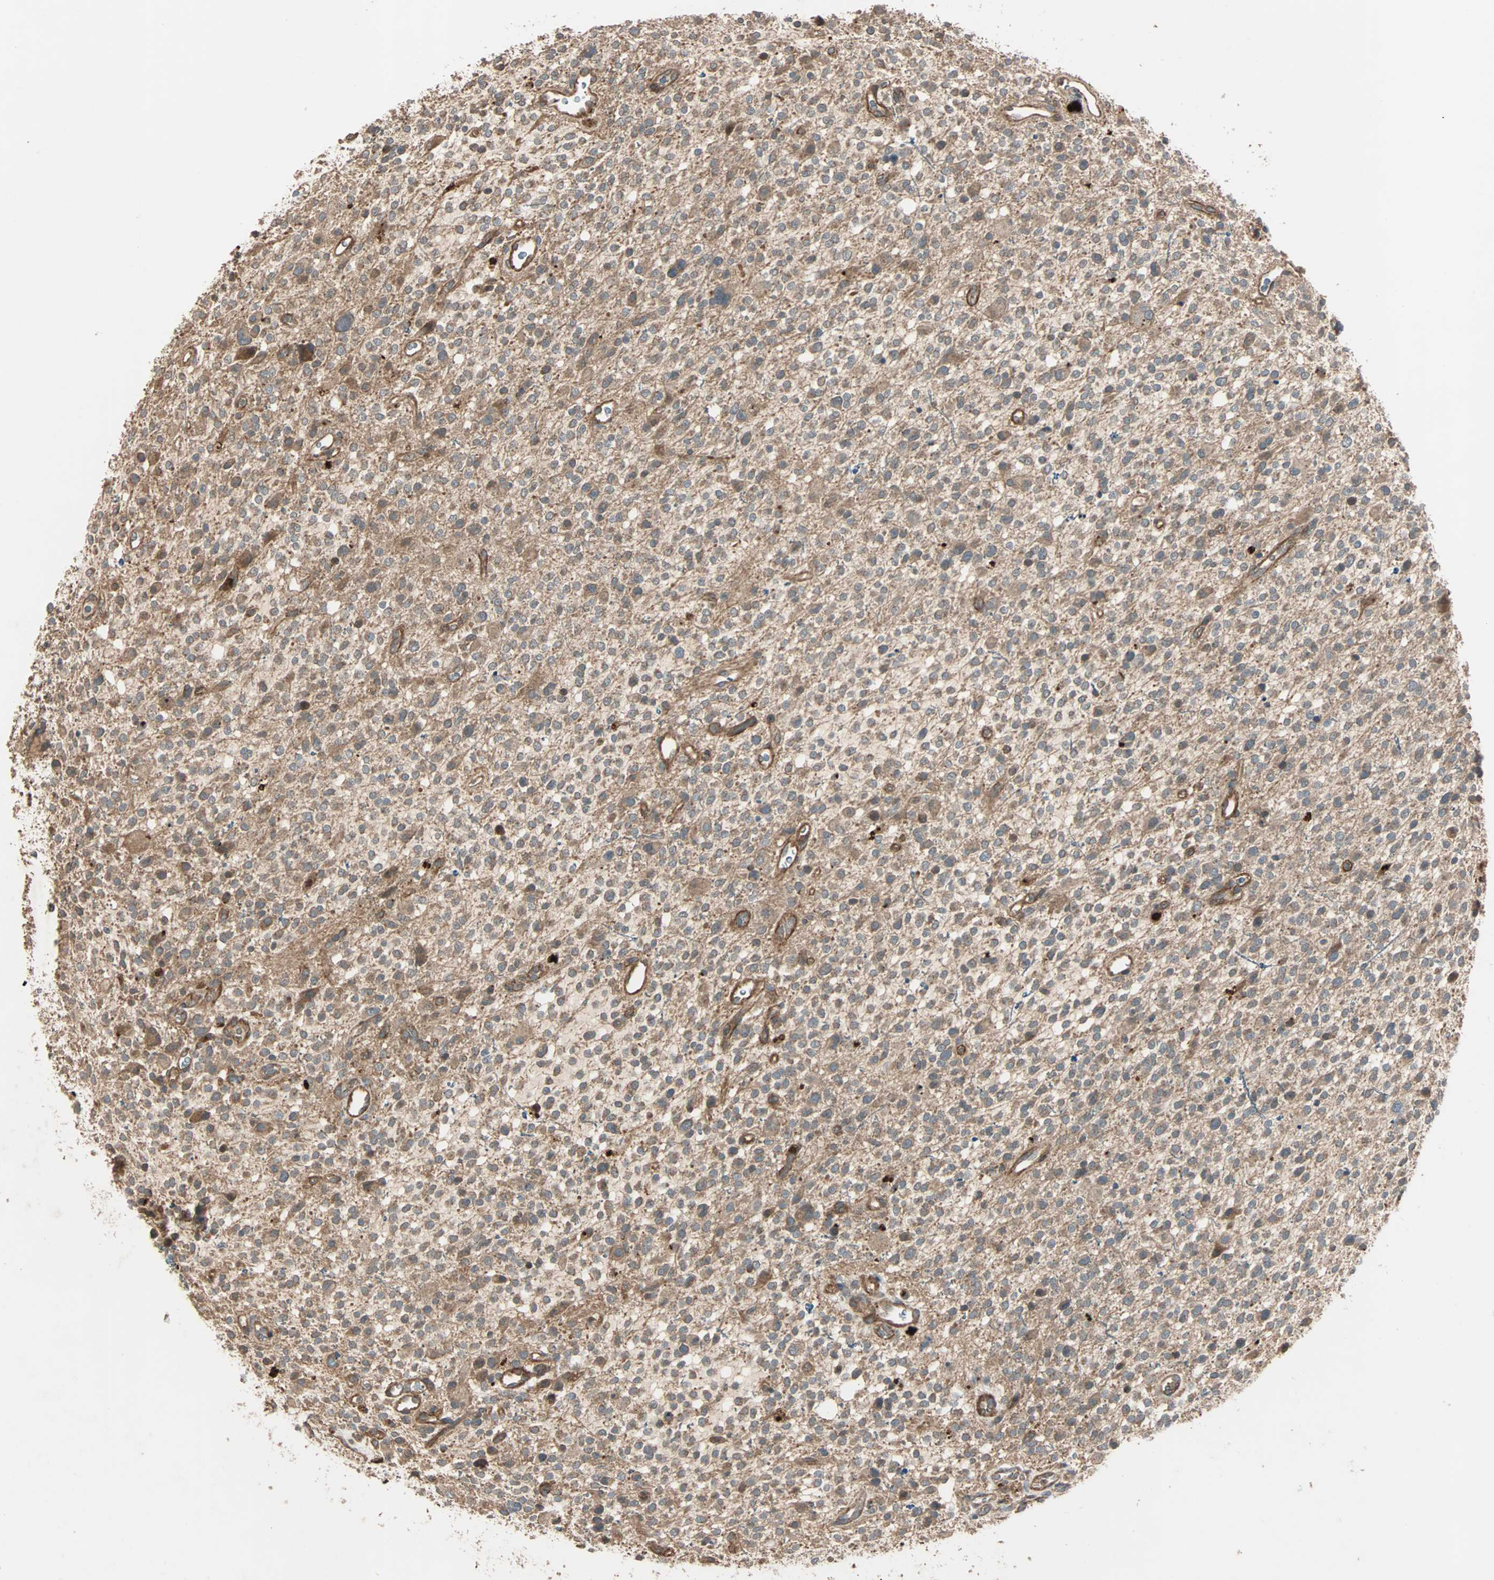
{"staining": {"intensity": "moderate", "quantity": ">75%", "location": "cytoplasmic/membranous"}, "tissue": "glioma", "cell_type": "Tumor cells", "image_type": "cancer", "snomed": [{"axis": "morphology", "description": "Glioma, malignant, High grade"}, {"axis": "topography", "description": "Brain"}], "caption": "Protein expression analysis of glioma exhibits moderate cytoplasmic/membranous expression in approximately >75% of tumor cells. Using DAB (3,3'-diaminobenzidine) (brown) and hematoxylin (blue) stains, captured at high magnification using brightfield microscopy.", "gene": "GCK", "patient": {"sex": "male", "age": 48}}